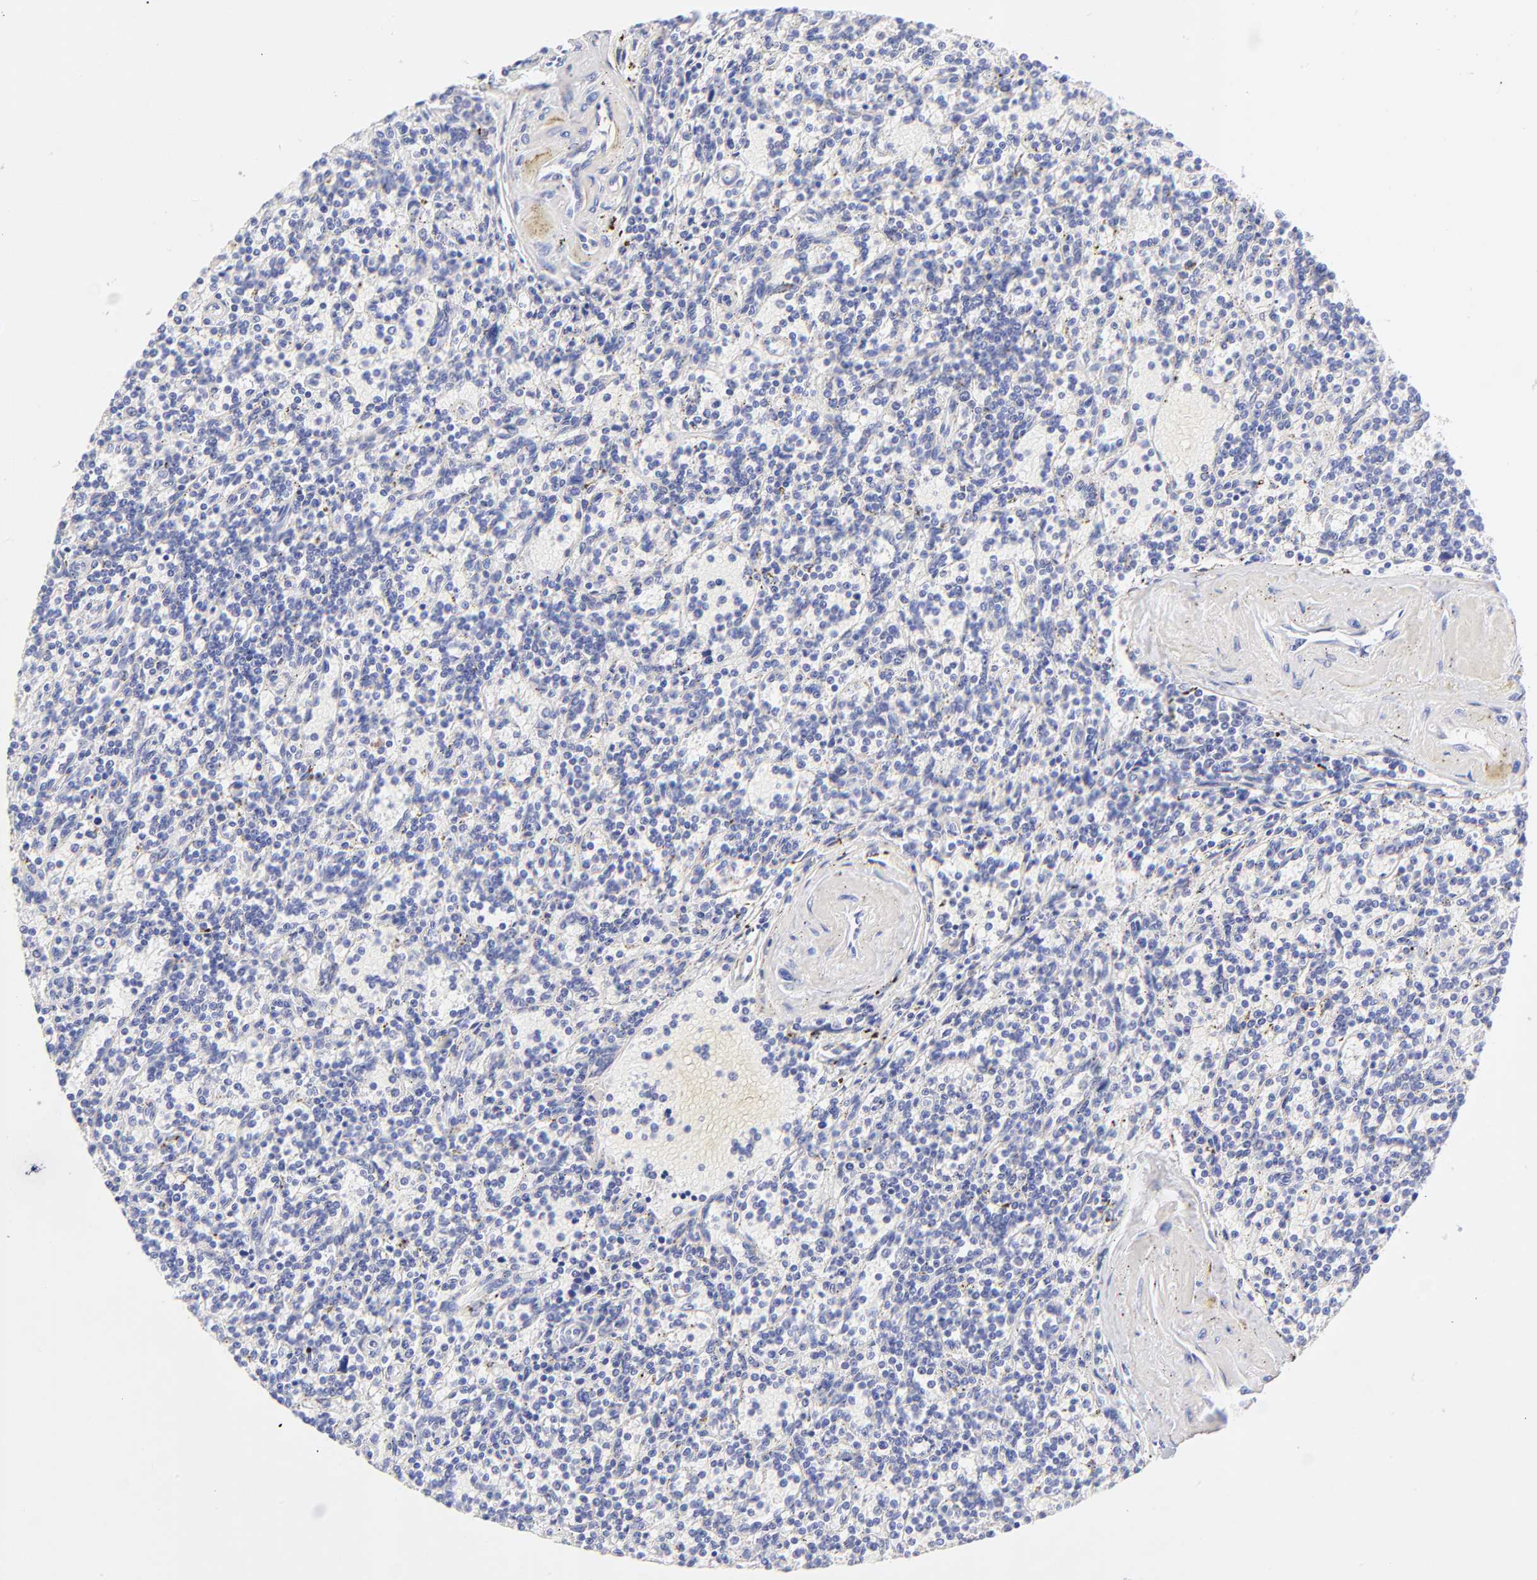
{"staining": {"intensity": "negative", "quantity": "none", "location": "none"}, "tissue": "lymphoma", "cell_type": "Tumor cells", "image_type": "cancer", "snomed": [{"axis": "morphology", "description": "Malignant lymphoma, non-Hodgkin's type, Low grade"}, {"axis": "topography", "description": "Spleen"}], "caption": "Micrograph shows no protein staining in tumor cells of low-grade malignant lymphoma, non-Hodgkin's type tissue.", "gene": "RPL30", "patient": {"sex": "male", "age": 73}}